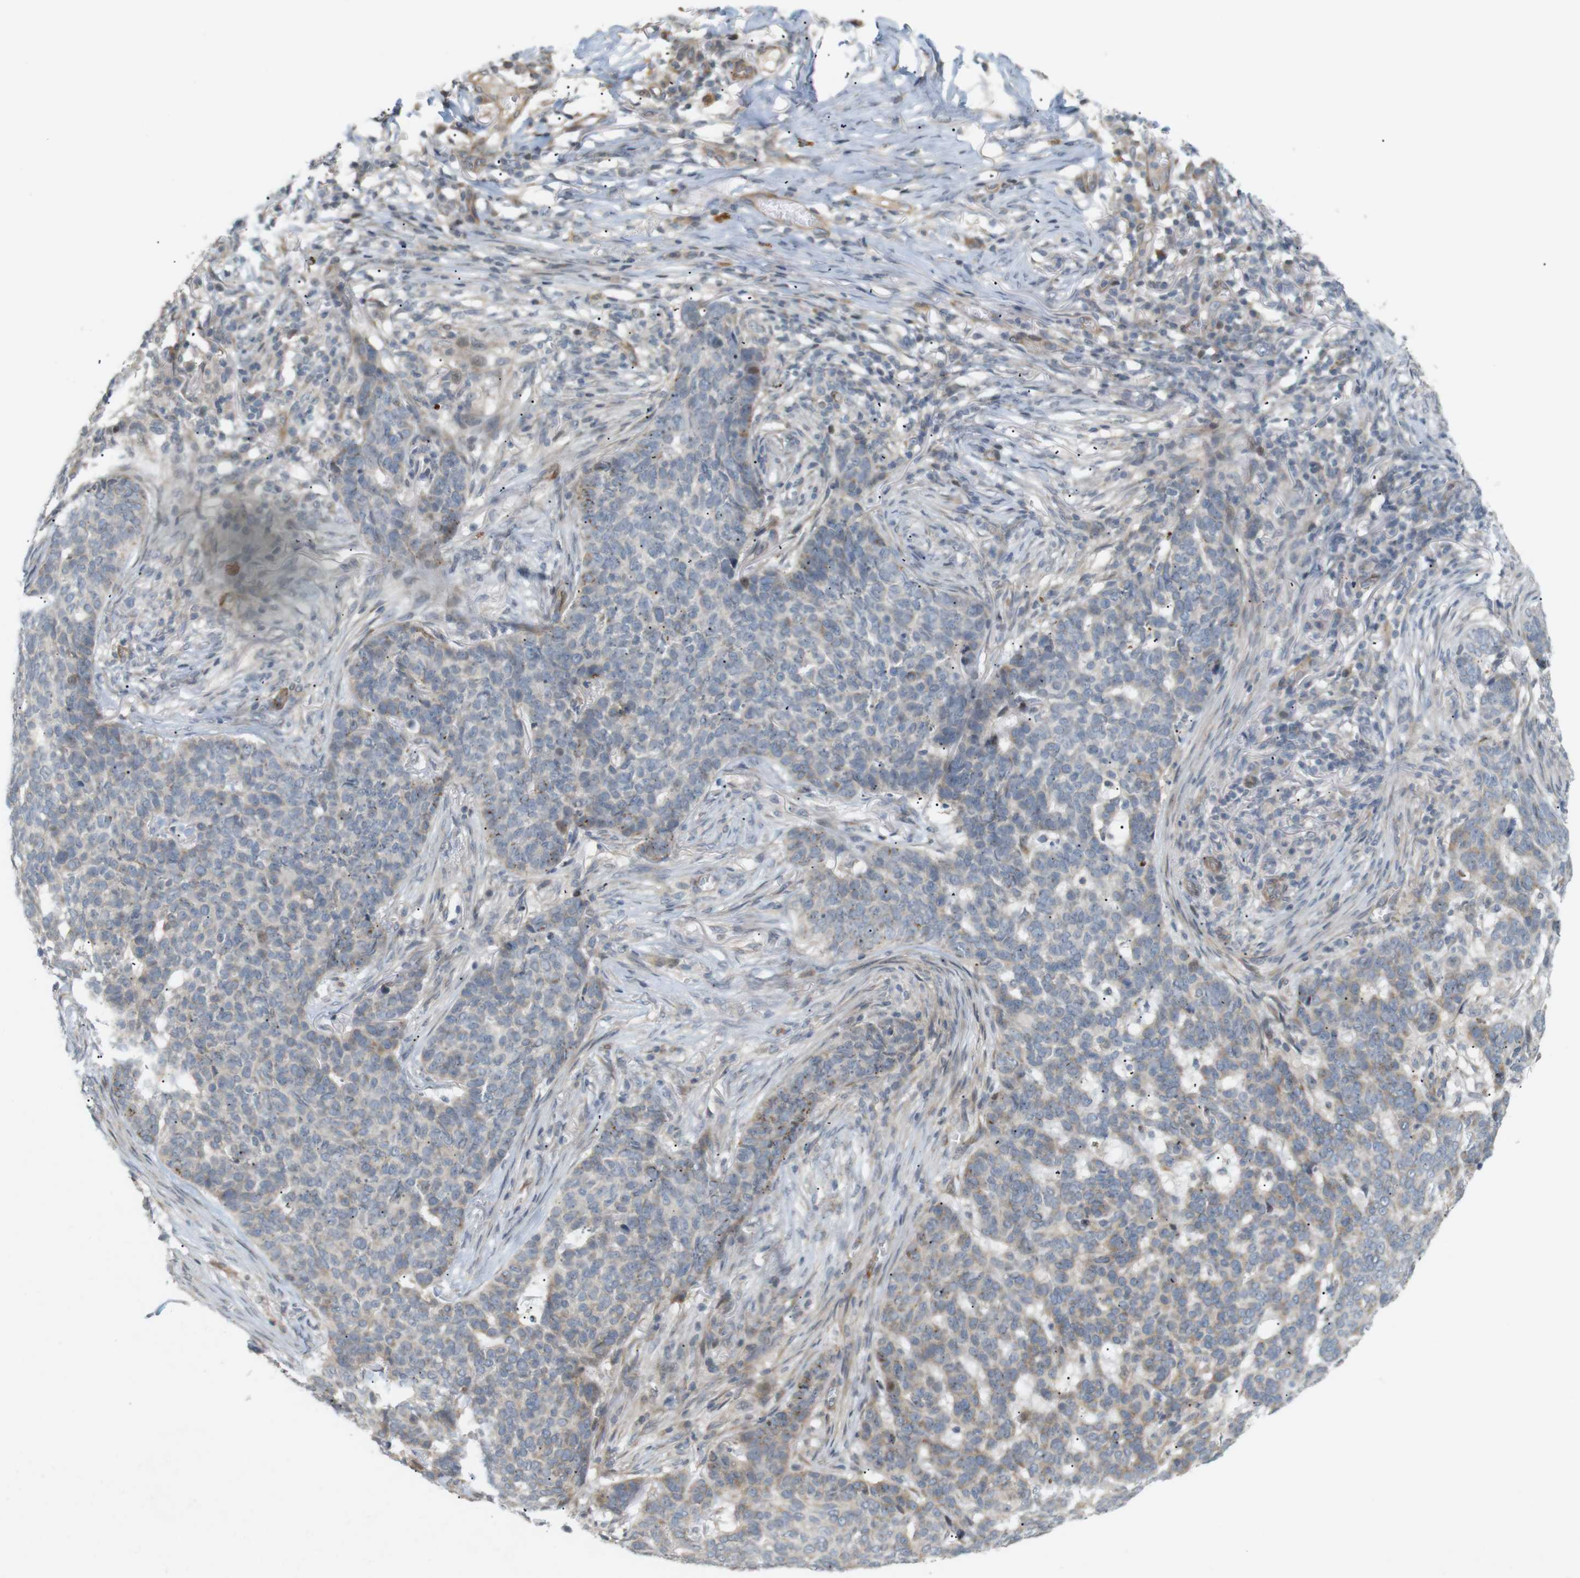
{"staining": {"intensity": "weak", "quantity": "25%-75%", "location": "cytoplasmic/membranous"}, "tissue": "skin cancer", "cell_type": "Tumor cells", "image_type": "cancer", "snomed": [{"axis": "morphology", "description": "Basal cell carcinoma"}, {"axis": "topography", "description": "Skin"}], "caption": "Protein analysis of skin cancer (basal cell carcinoma) tissue displays weak cytoplasmic/membranous expression in about 25%-75% of tumor cells.", "gene": "PPP1R14A", "patient": {"sex": "male", "age": 85}}